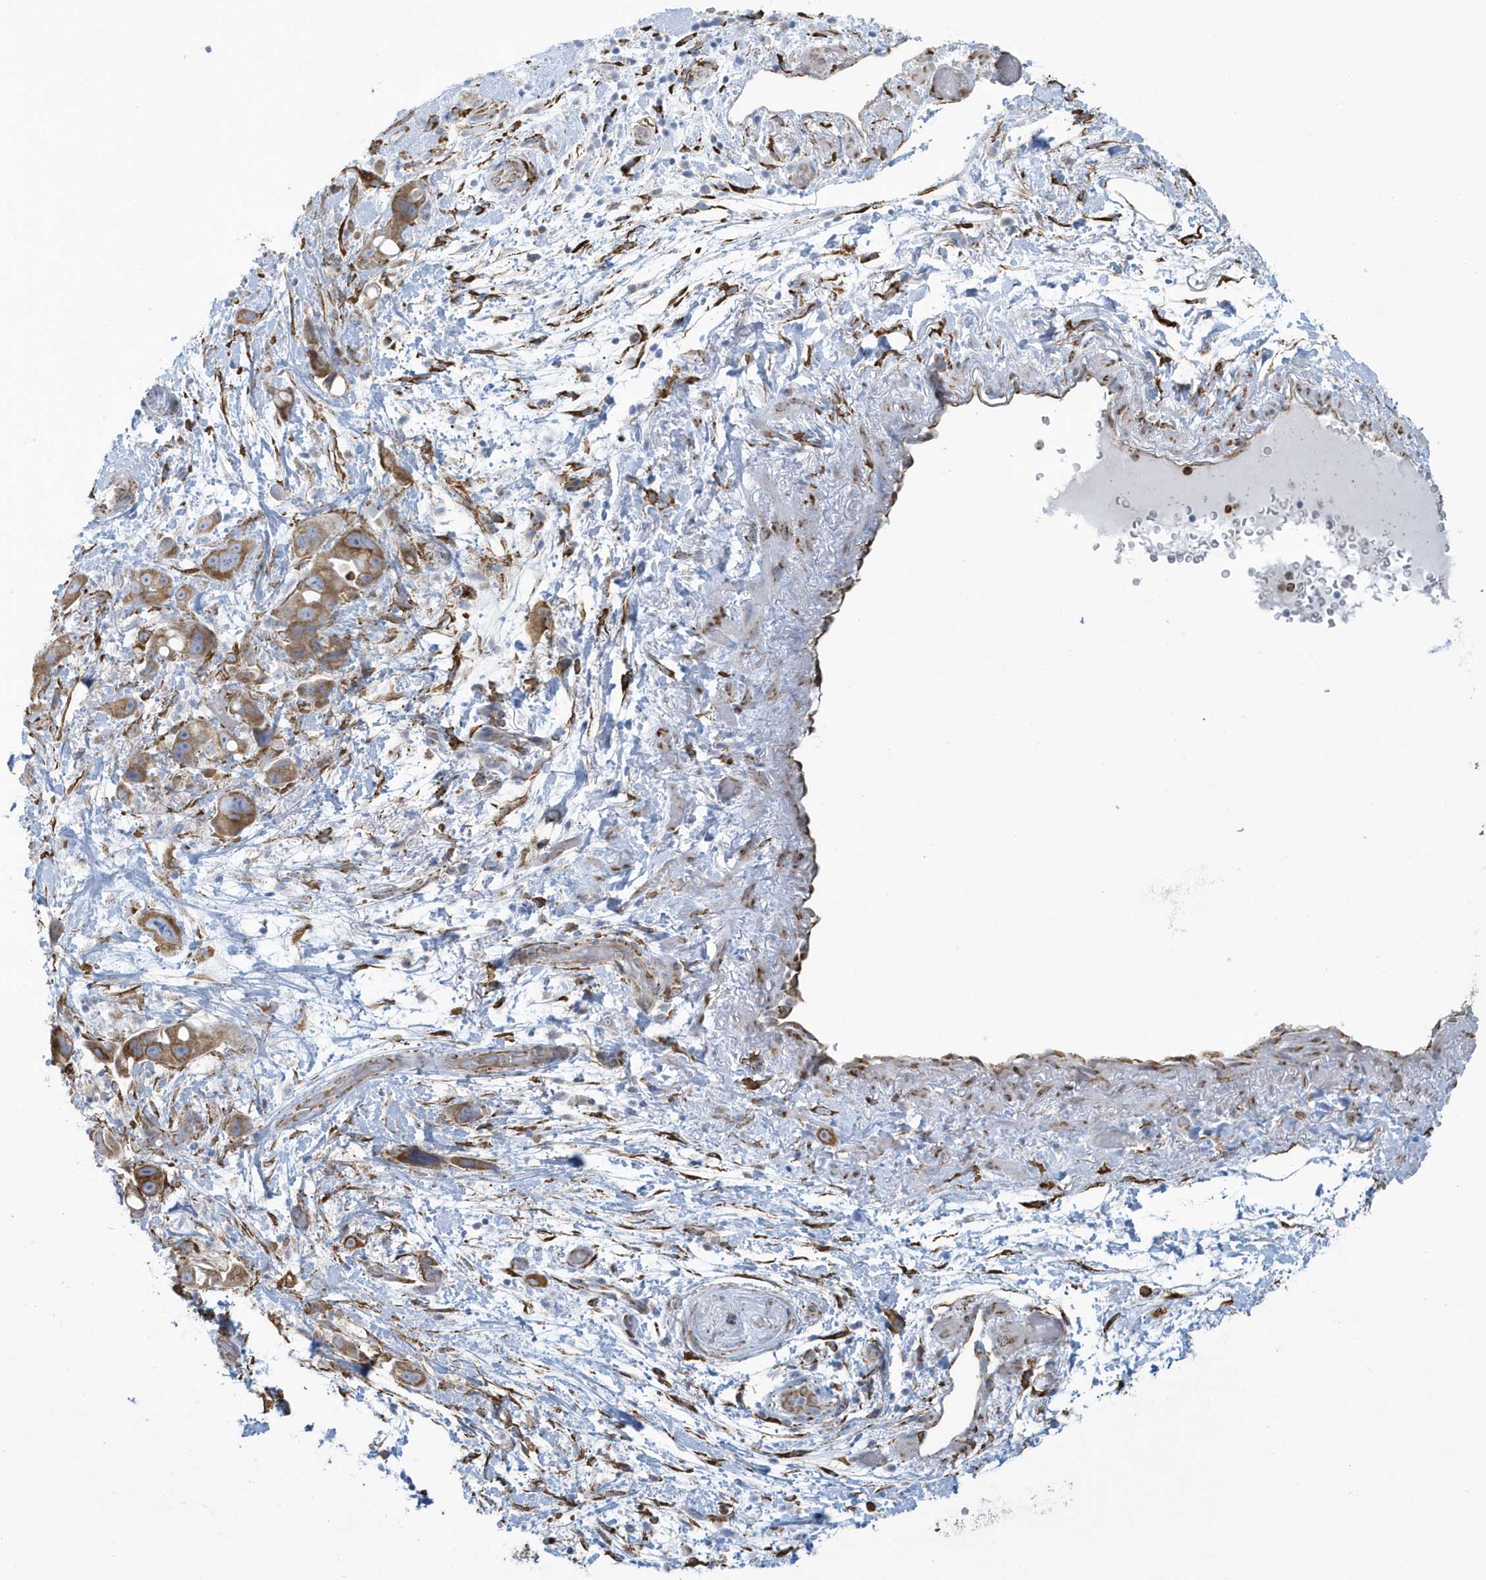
{"staining": {"intensity": "moderate", "quantity": ">75%", "location": "cytoplasmic/membranous"}, "tissue": "pancreatic cancer", "cell_type": "Tumor cells", "image_type": "cancer", "snomed": [{"axis": "morphology", "description": "Normal tissue, NOS"}, {"axis": "morphology", "description": "Adenocarcinoma, NOS"}, {"axis": "topography", "description": "Pancreas"}], "caption": "Tumor cells display medium levels of moderate cytoplasmic/membranous staining in approximately >75% of cells in human adenocarcinoma (pancreatic). (Stains: DAB (3,3'-diaminobenzidine) in brown, nuclei in blue, Microscopy: brightfield microscopy at high magnification).", "gene": "DCAF1", "patient": {"sex": "female", "age": 68}}